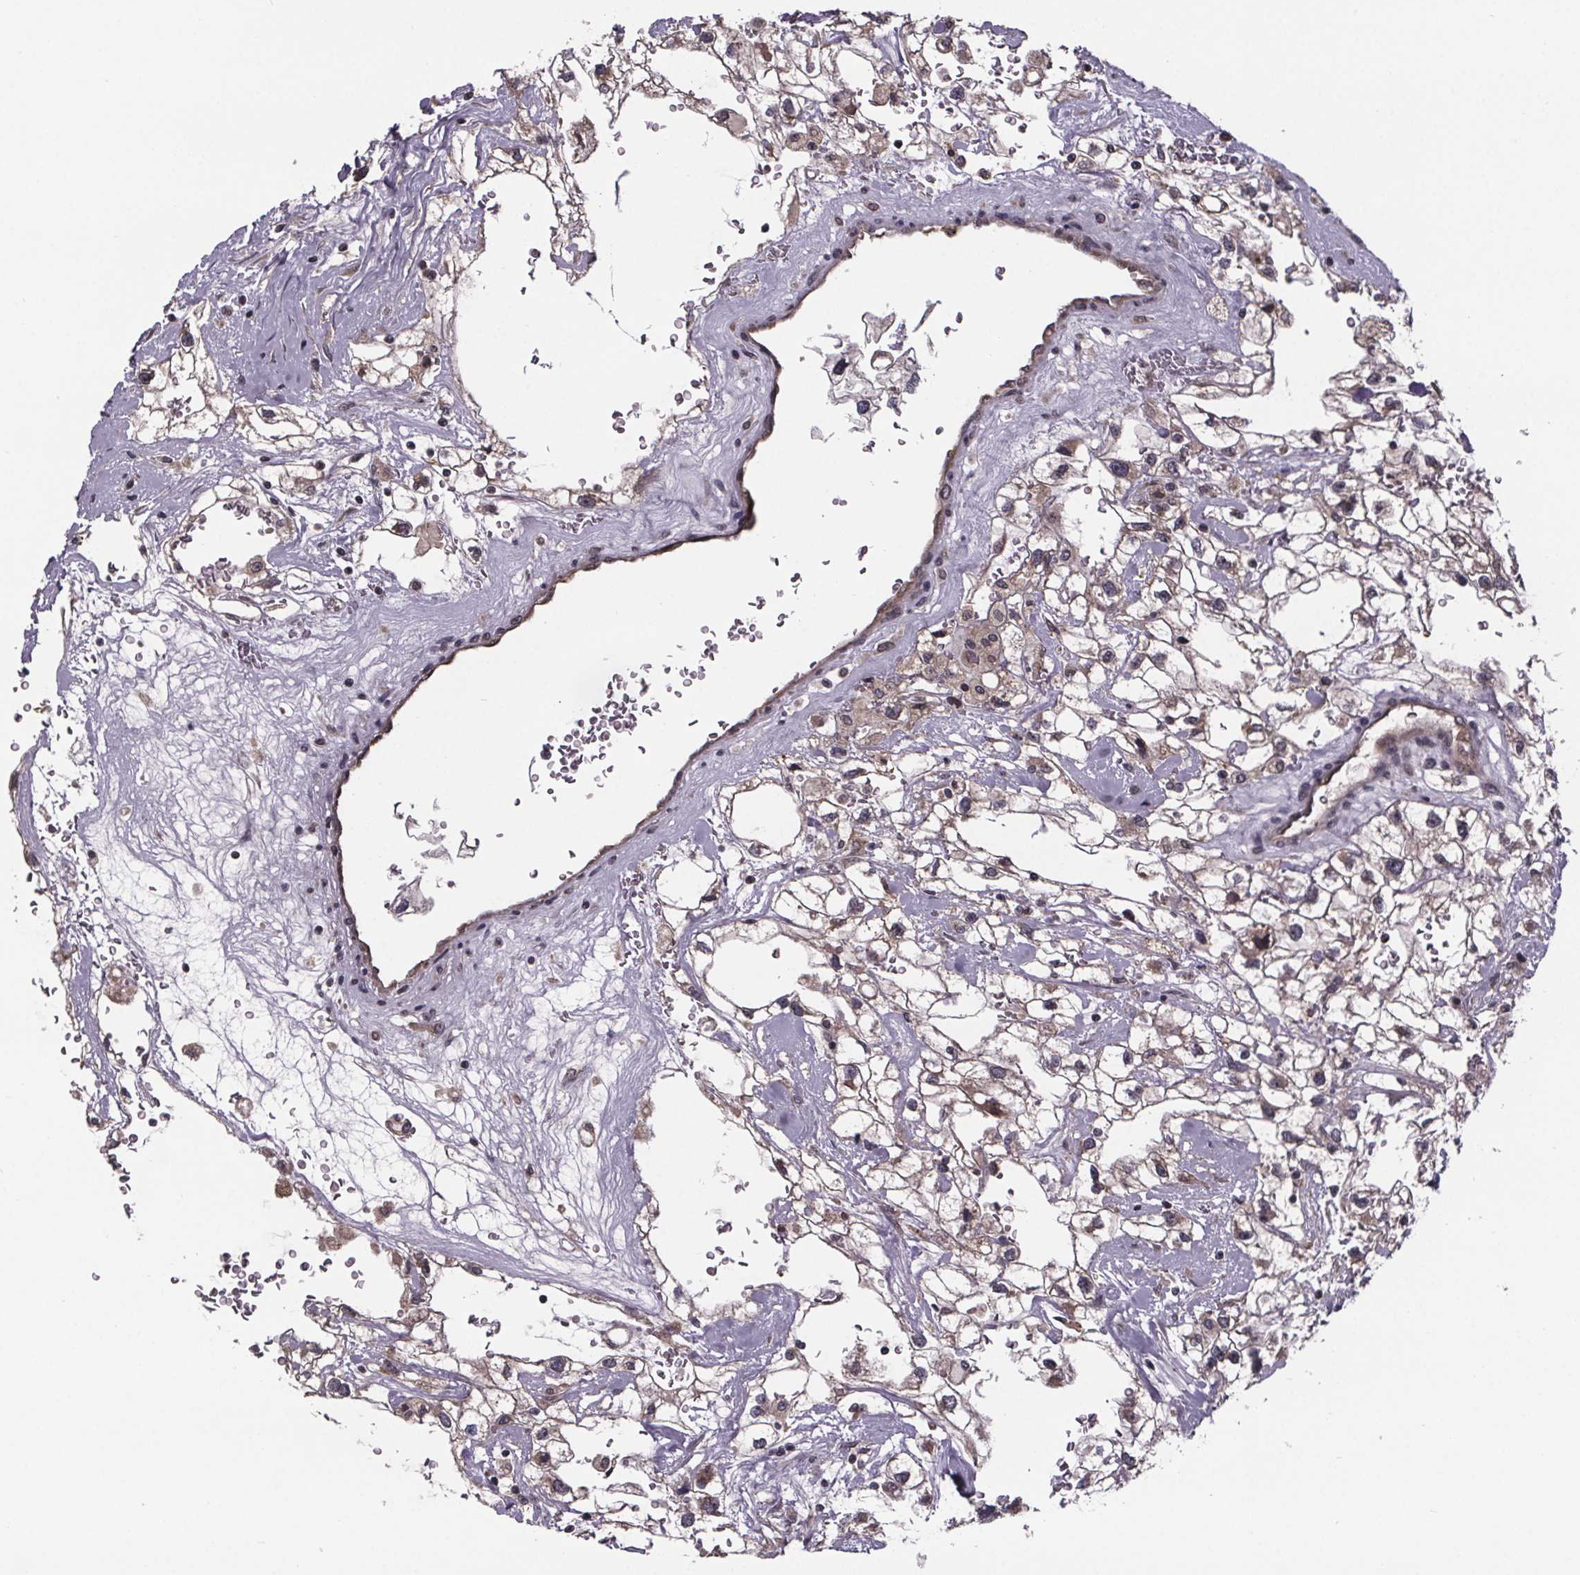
{"staining": {"intensity": "moderate", "quantity": ">75%", "location": "cytoplasmic/membranous"}, "tissue": "renal cancer", "cell_type": "Tumor cells", "image_type": "cancer", "snomed": [{"axis": "morphology", "description": "Adenocarcinoma, NOS"}, {"axis": "topography", "description": "Kidney"}], "caption": "Moderate cytoplasmic/membranous staining is present in about >75% of tumor cells in renal cancer (adenocarcinoma).", "gene": "SAT1", "patient": {"sex": "male", "age": 59}}